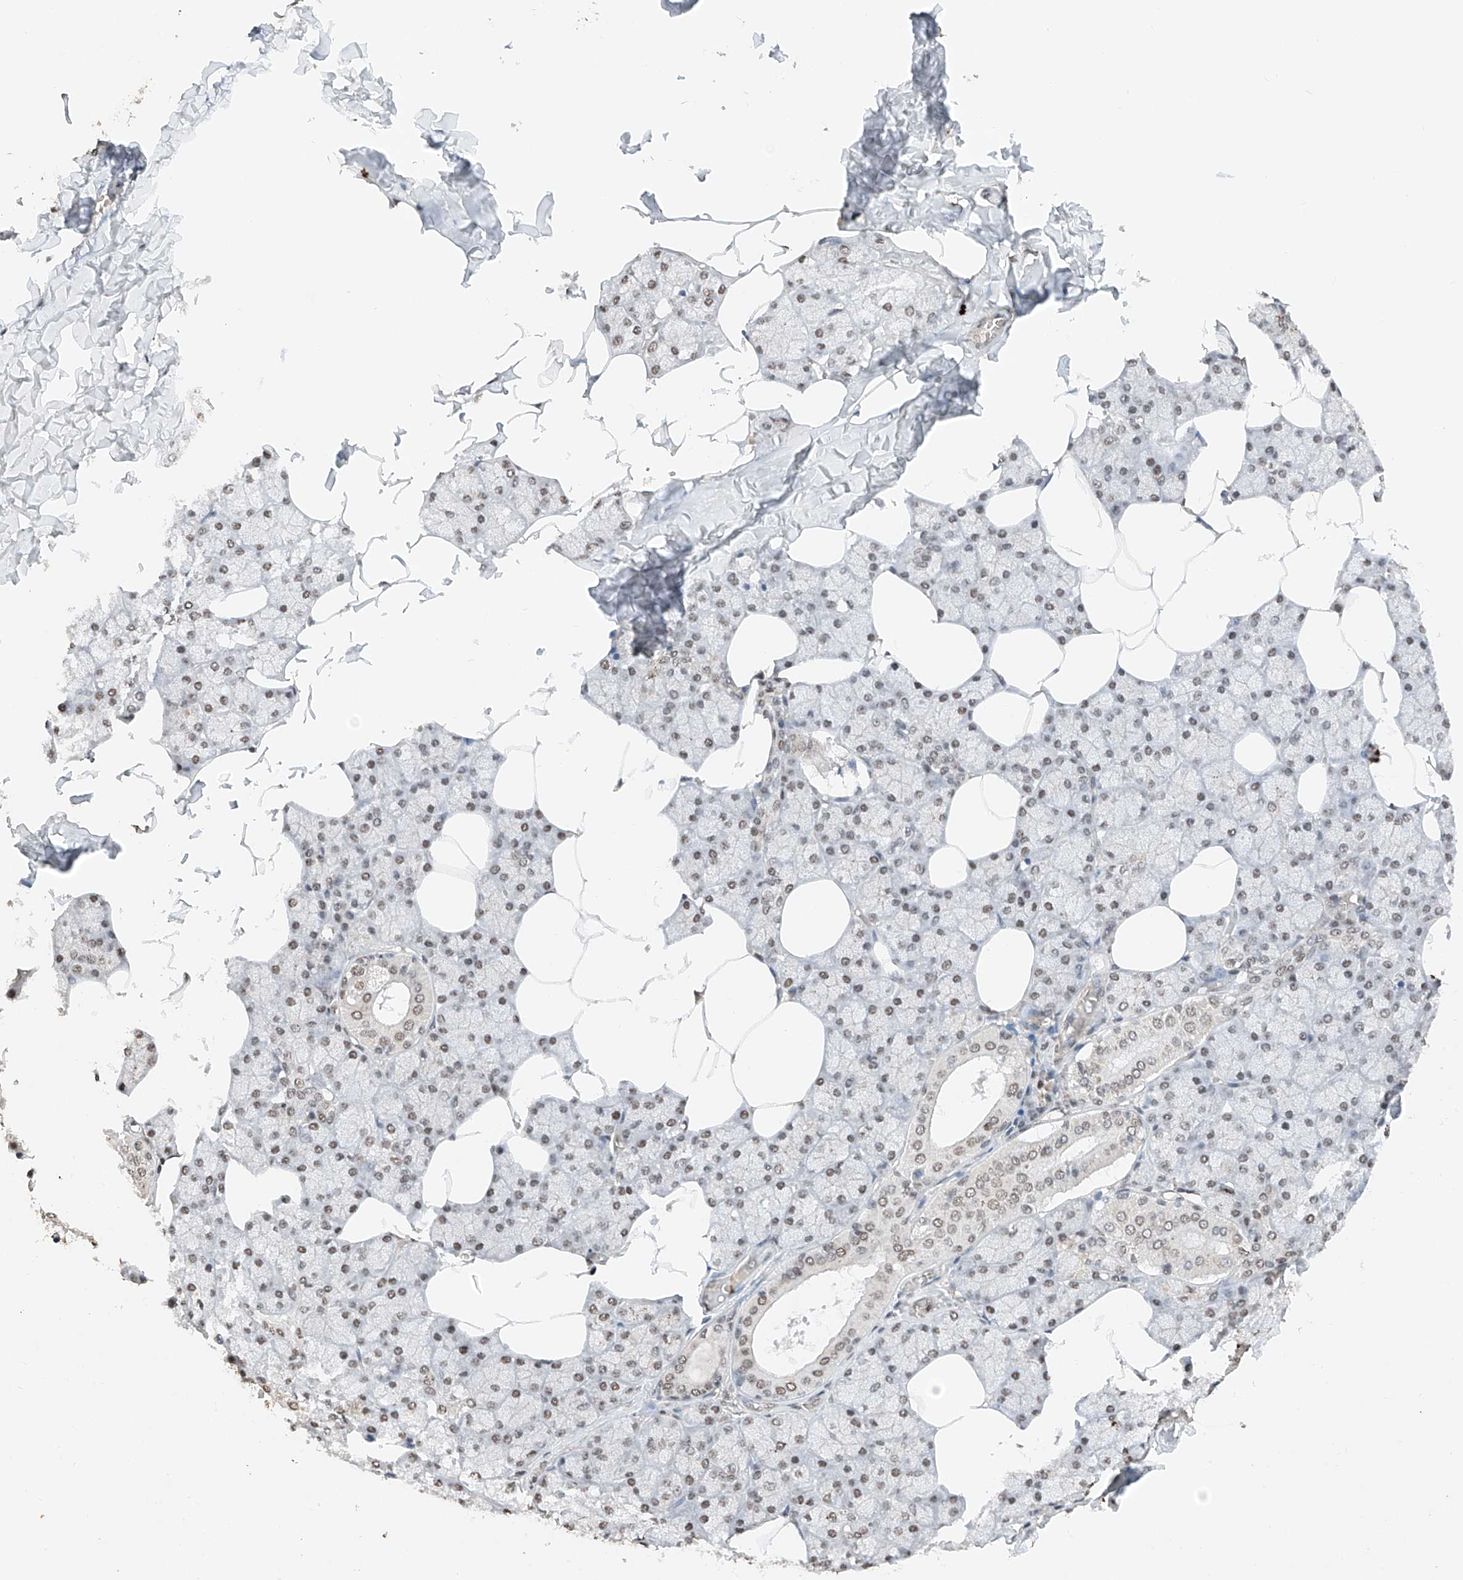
{"staining": {"intensity": "moderate", "quantity": "<25%", "location": "cytoplasmic/membranous,nuclear"}, "tissue": "salivary gland", "cell_type": "Glandular cells", "image_type": "normal", "snomed": [{"axis": "morphology", "description": "Normal tissue, NOS"}, {"axis": "topography", "description": "Salivary gland"}], "caption": "The image displays a brown stain indicating the presence of a protein in the cytoplasmic/membranous,nuclear of glandular cells in salivary gland. (DAB IHC, brown staining for protein, blue staining for nuclei).", "gene": "TBX4", "patient": {"sex": "male", "age": 62}}